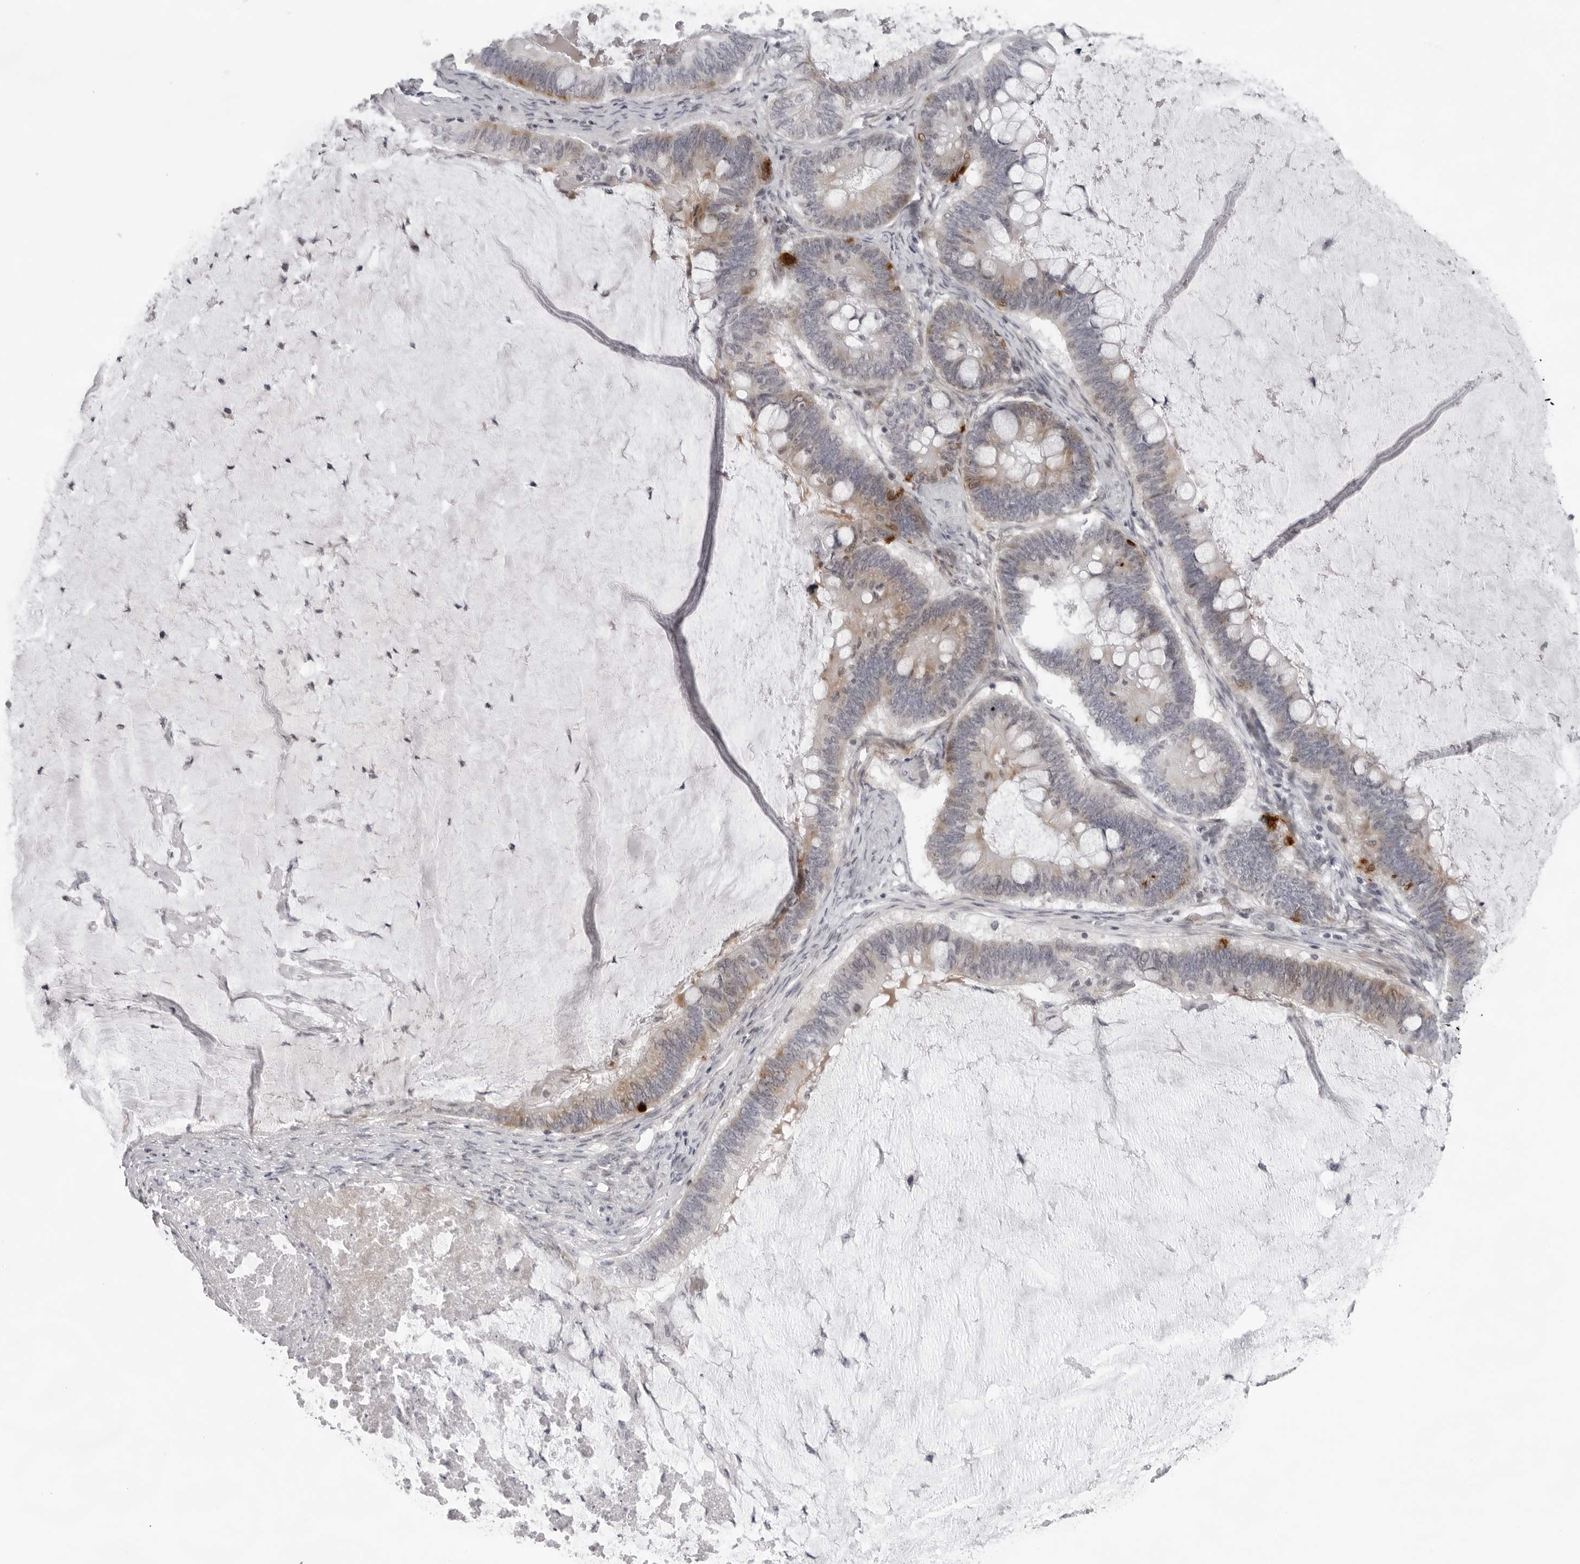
{"staining": {"intensity": "moderate", "quantity": "<25%", "location": "cytoplasmic/membranous"}, "tissue": "ovarian cancer", "cell_type": "Tumor cells", "image_type": "cancer", "snomed": [{"axis": "morphology", "description": "Cystadenocarcinoma, mucinous, NOS"}, {"axis": "topography", "description": "Ovary"}], "caption": "Human ovarian cancer (mucinous cystadenocarcinoma) stained with a protein marker displays moderate staining in tumor cells.", "gene": "NUDT18", "patient": {"sex": "female", "age": 61}}